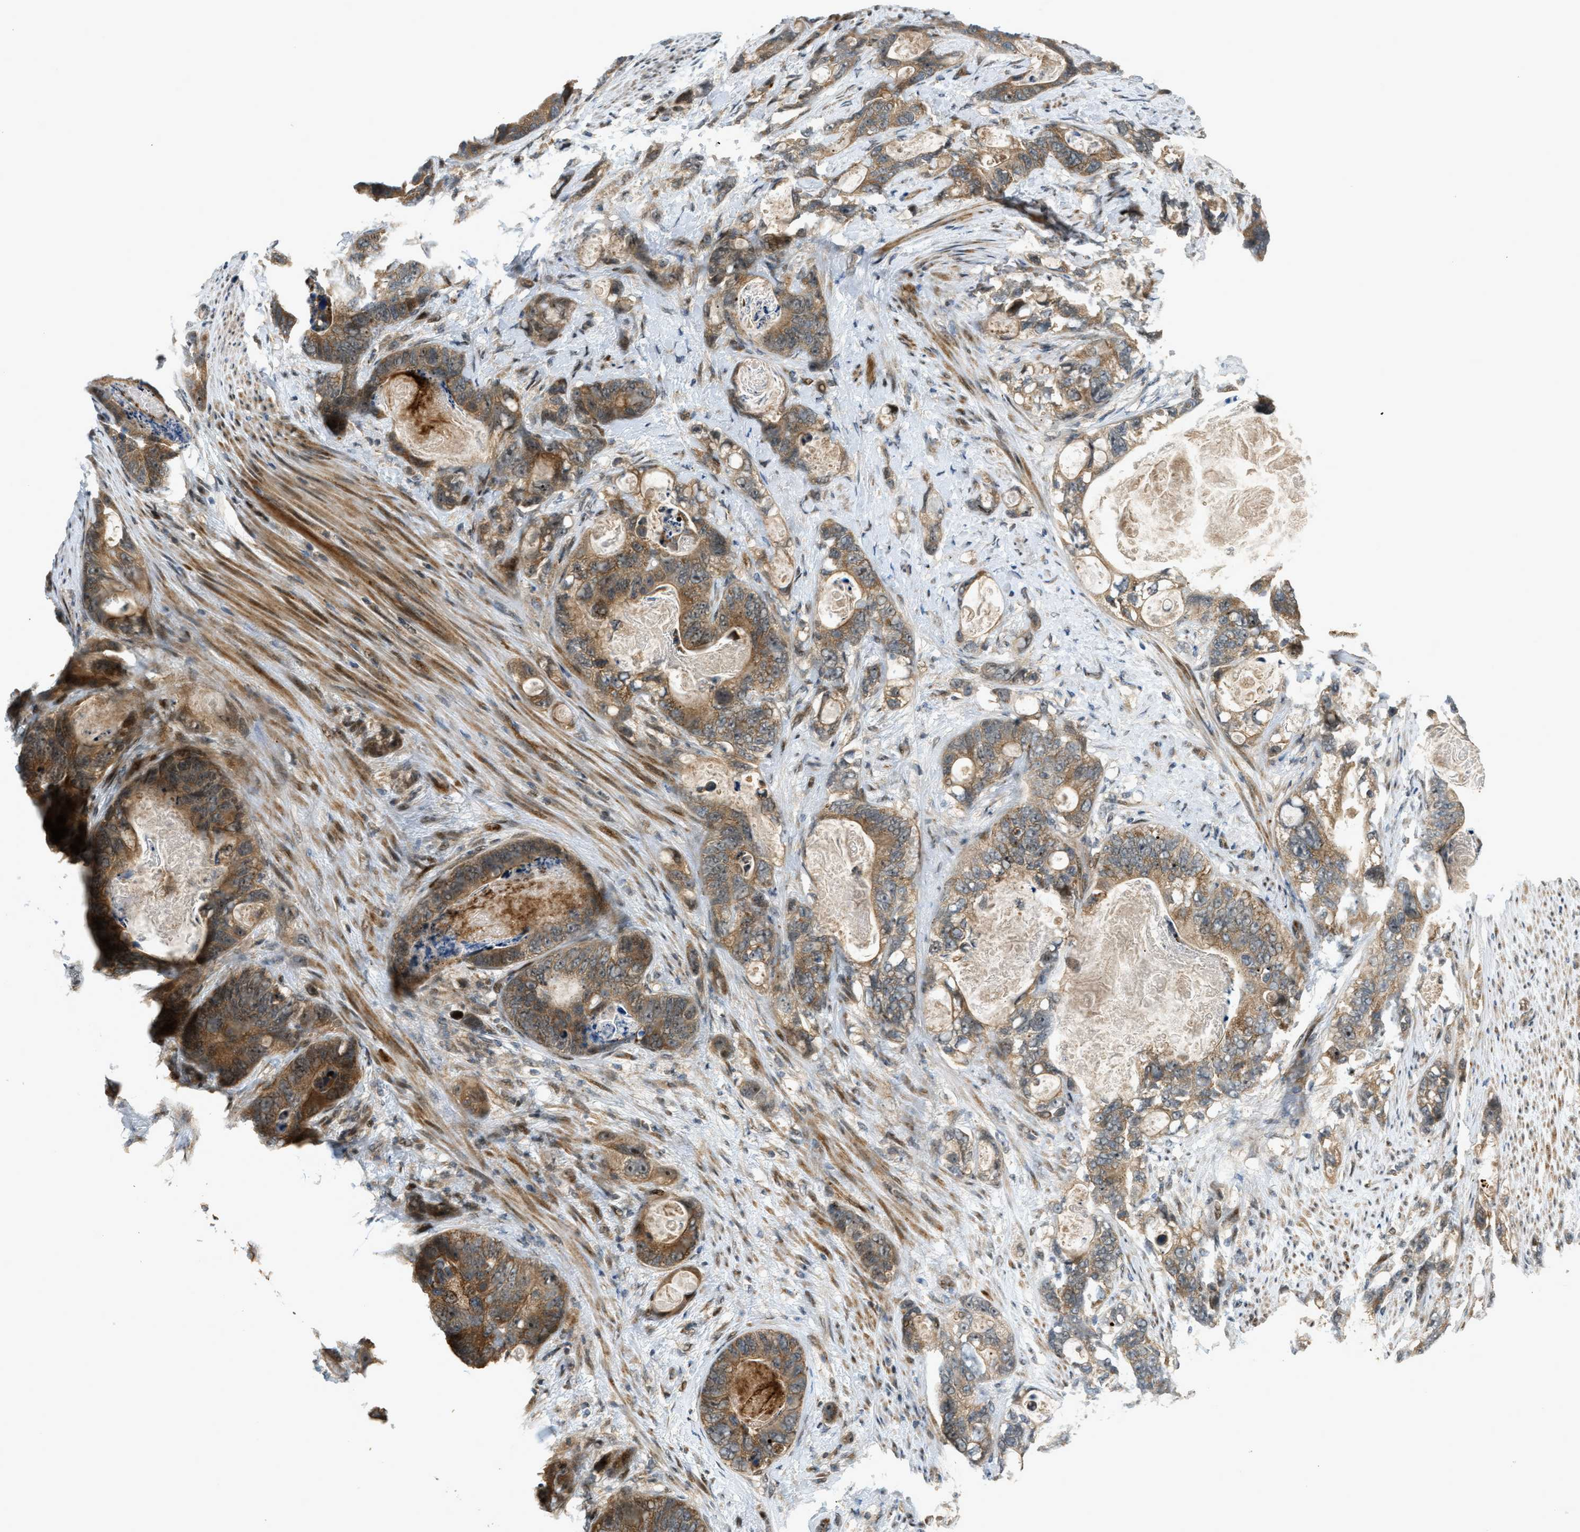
{"staining": {"intensity": "moderate", "quantity": ">75%", "location": "cytoplasmic/membranous"}, "tissue": "stomach cancer", "cell_type": "Tumor cells", "image_type": "cancer", "snomed": [{"axis": "morphology", "description": "Normal tissue, NOS"}, {"axis": "morphology", "description": "Adenocarcinoma, NOS"}, {"axis": "topography", "description": "Stomach"}], "caption": "Brown immunohistochemical staining in human stomach cancer (adenocarcinoma) shows moderate cytoplasmic/membranous staining in approximately >75% of tumor cells. The staining was performed using DAB (3,3'-diaminobenzidine), with brown indicating positive protein expression. Nuclei are stained blue with hematoxylin.", "gene": "TRAPPC14", "patient": {"sex": "female", "age": 89}}